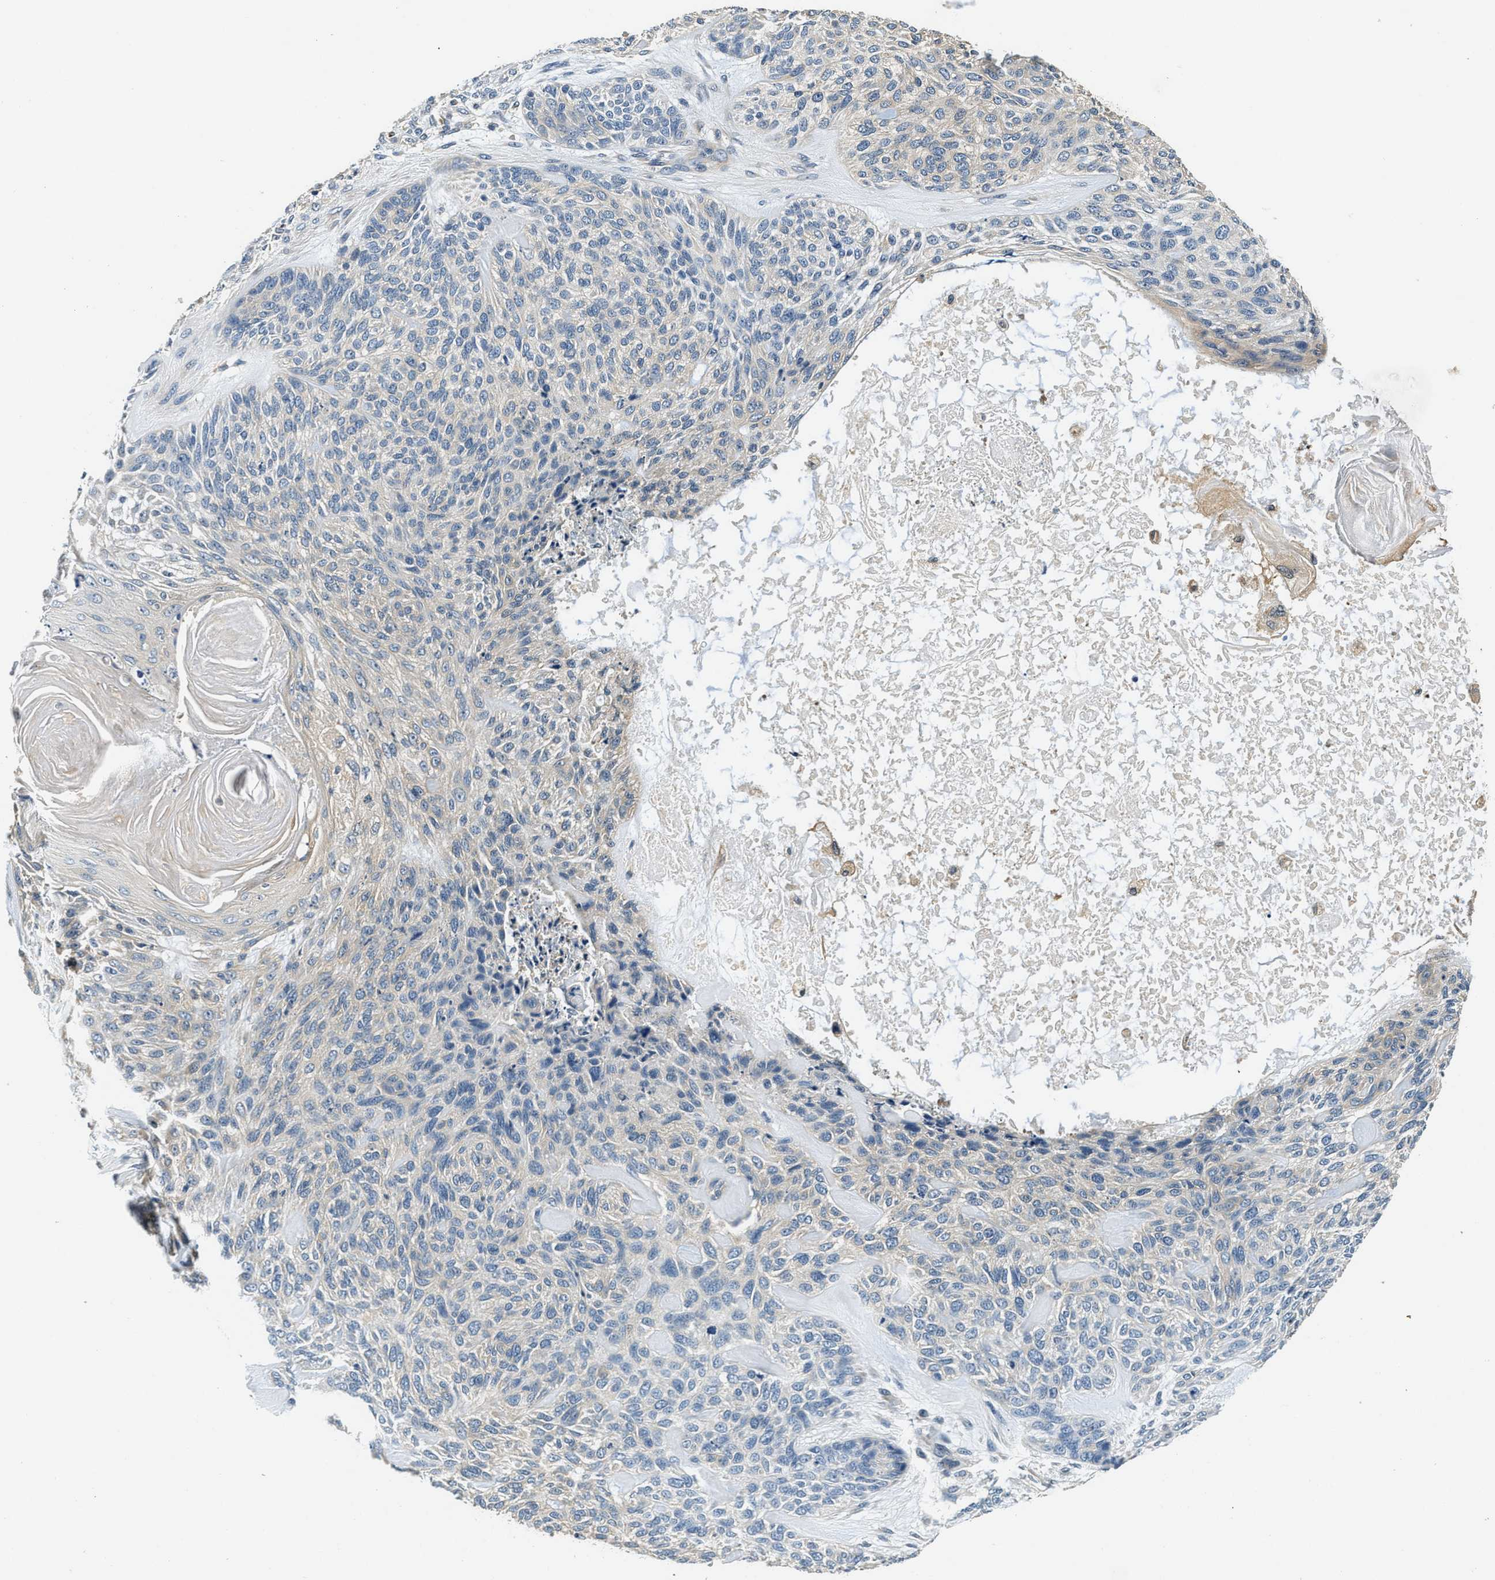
{"staining": {"intensity": "negative", "quantity": "none", "location": "none"}, "tissue": "skin cancer", "cell_type": "Tumor cells", "image_type": "cancer", "snomed": [{"axis": "morphology", "description": "Basal cell carcinoma"}, {"axis": "topography", "description": "Skin"}], "caption": "This is an IHC image of basal cell carcinoma (skin). There is no positivity in tumor cells.", "gene": "RESF1", "patient": {"sex": "male", "age": 55}}